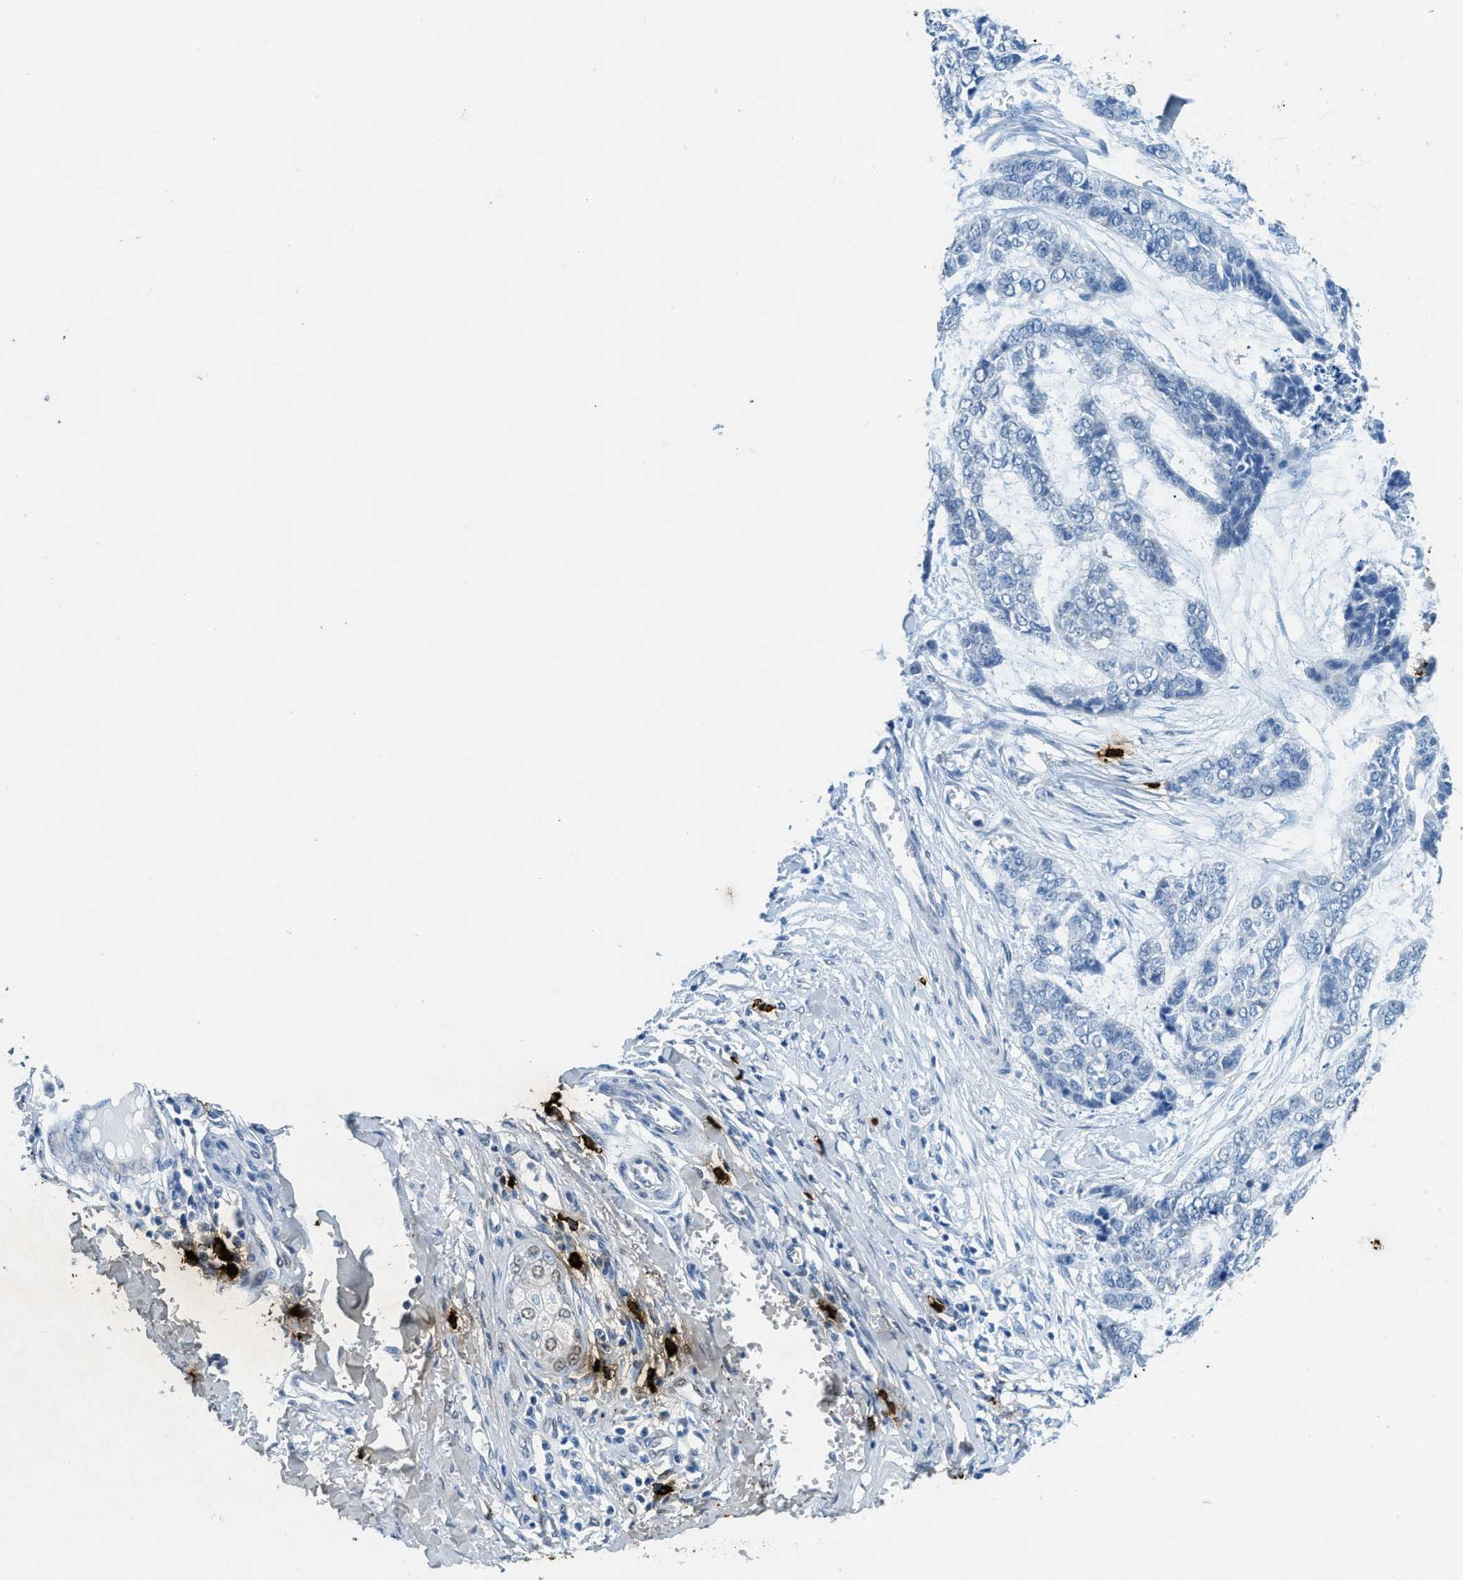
{"staining": {"intensity": "negative", "quantity": "none", "location": "none"}, "tissue": "skin cancer", "cell_type": "Tumor cells", "image_type": "cancer", "snomed": [{"axis": "morphology", "description": "Basal cell carcinoma"}, {"axis": "topography", "description": "Skin"}], "caption": "Human skin cancer (basal cell carcinoma) stained for a protein using immunohistochemistry shows no staining in tumor cells.", "gene": "TPSAB1", "patient": {"sex": "female", "age": 64}}